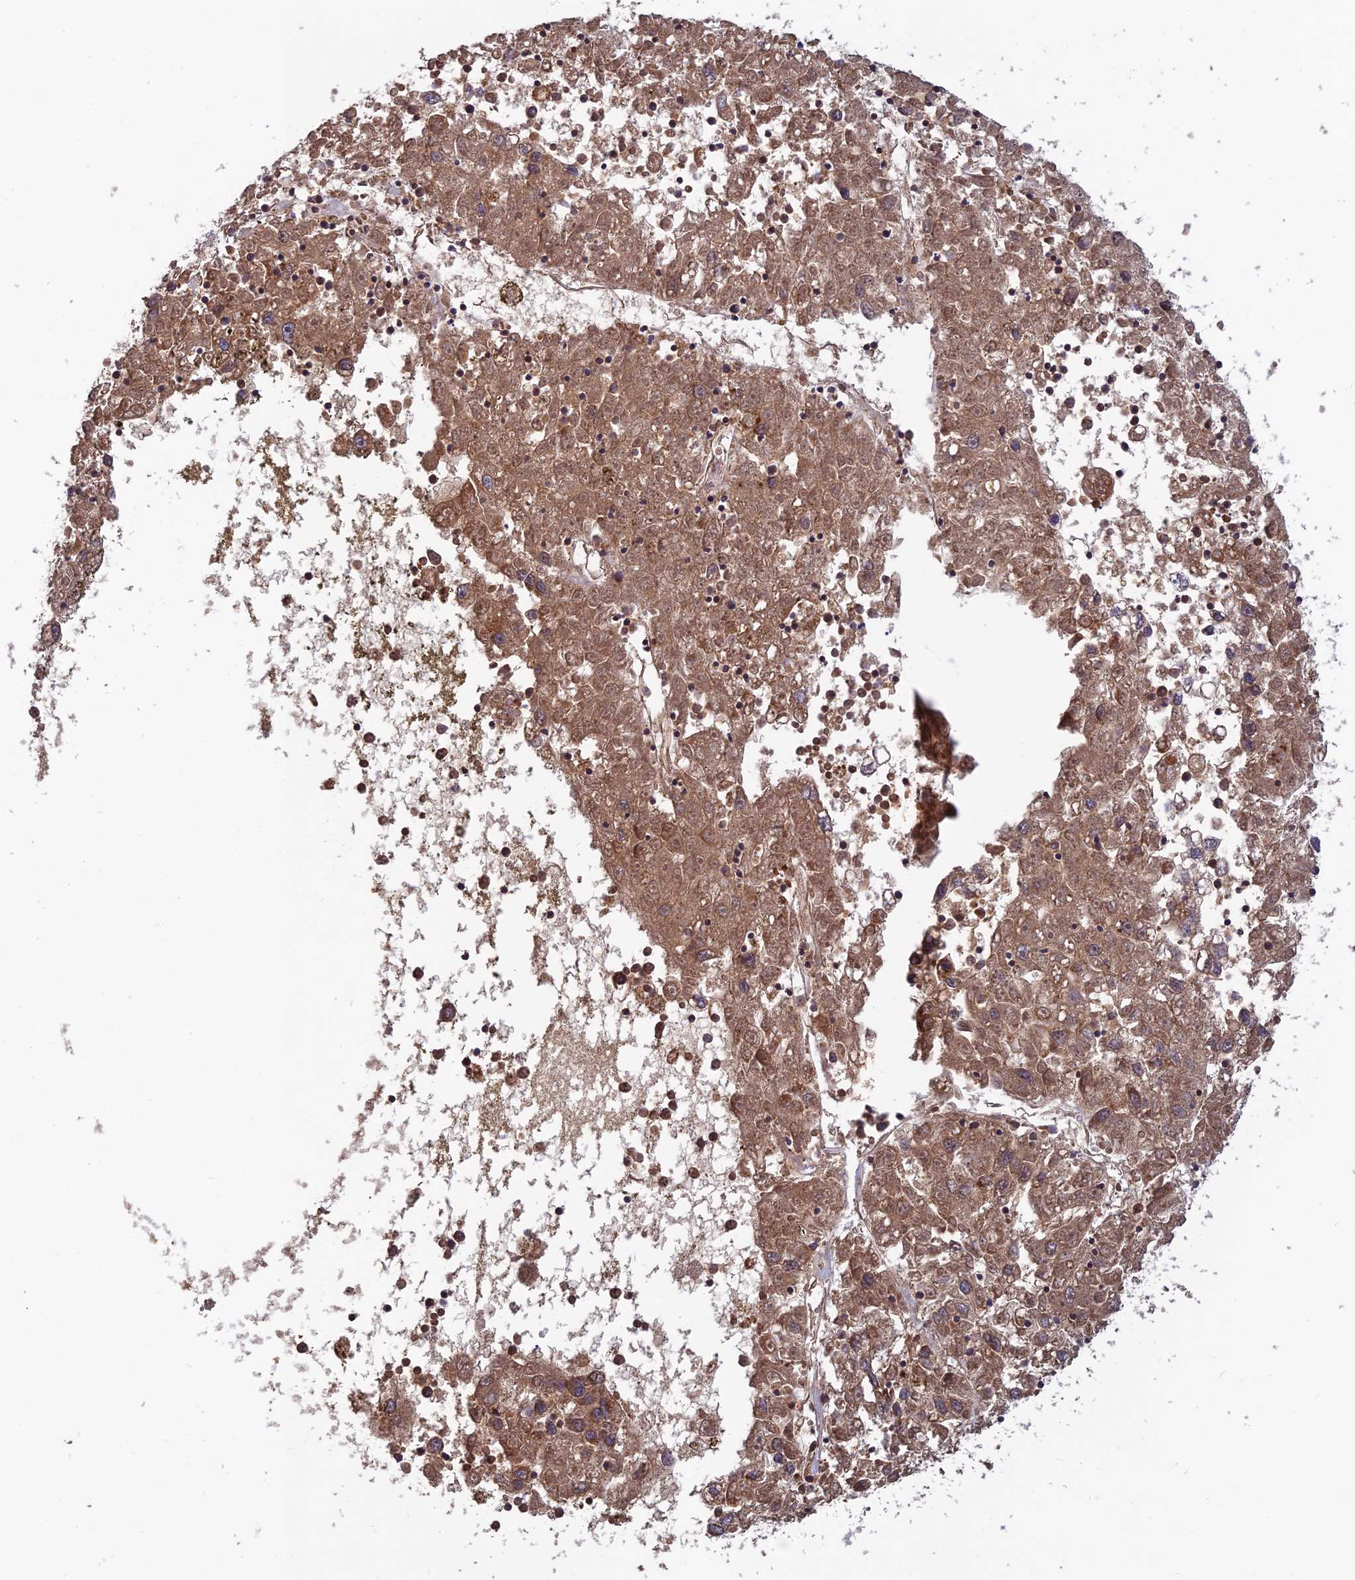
{"staining": {"intensity": "moderate", "quantity": ">75%", "location": "cytoplasmic/membranous"}, "tissue": "liver cancer", "cell_type": "Tumor cells", "image_type": "cancer", "snomed": [{"axis": "morphology", "description": "Carcinoma, Hepatocellular, NOS"}, {"axis": "topography", "description": "Liver"}], "caption": "Immunohistochemical staining of human hepatocellular carcinoma (liver) reveals medium levels of moderate cytoplasmic/membranous positivity in about >75% of tumor cells.", "gene": "RELCH", "patient": {"sex": "male", "age": 49}}